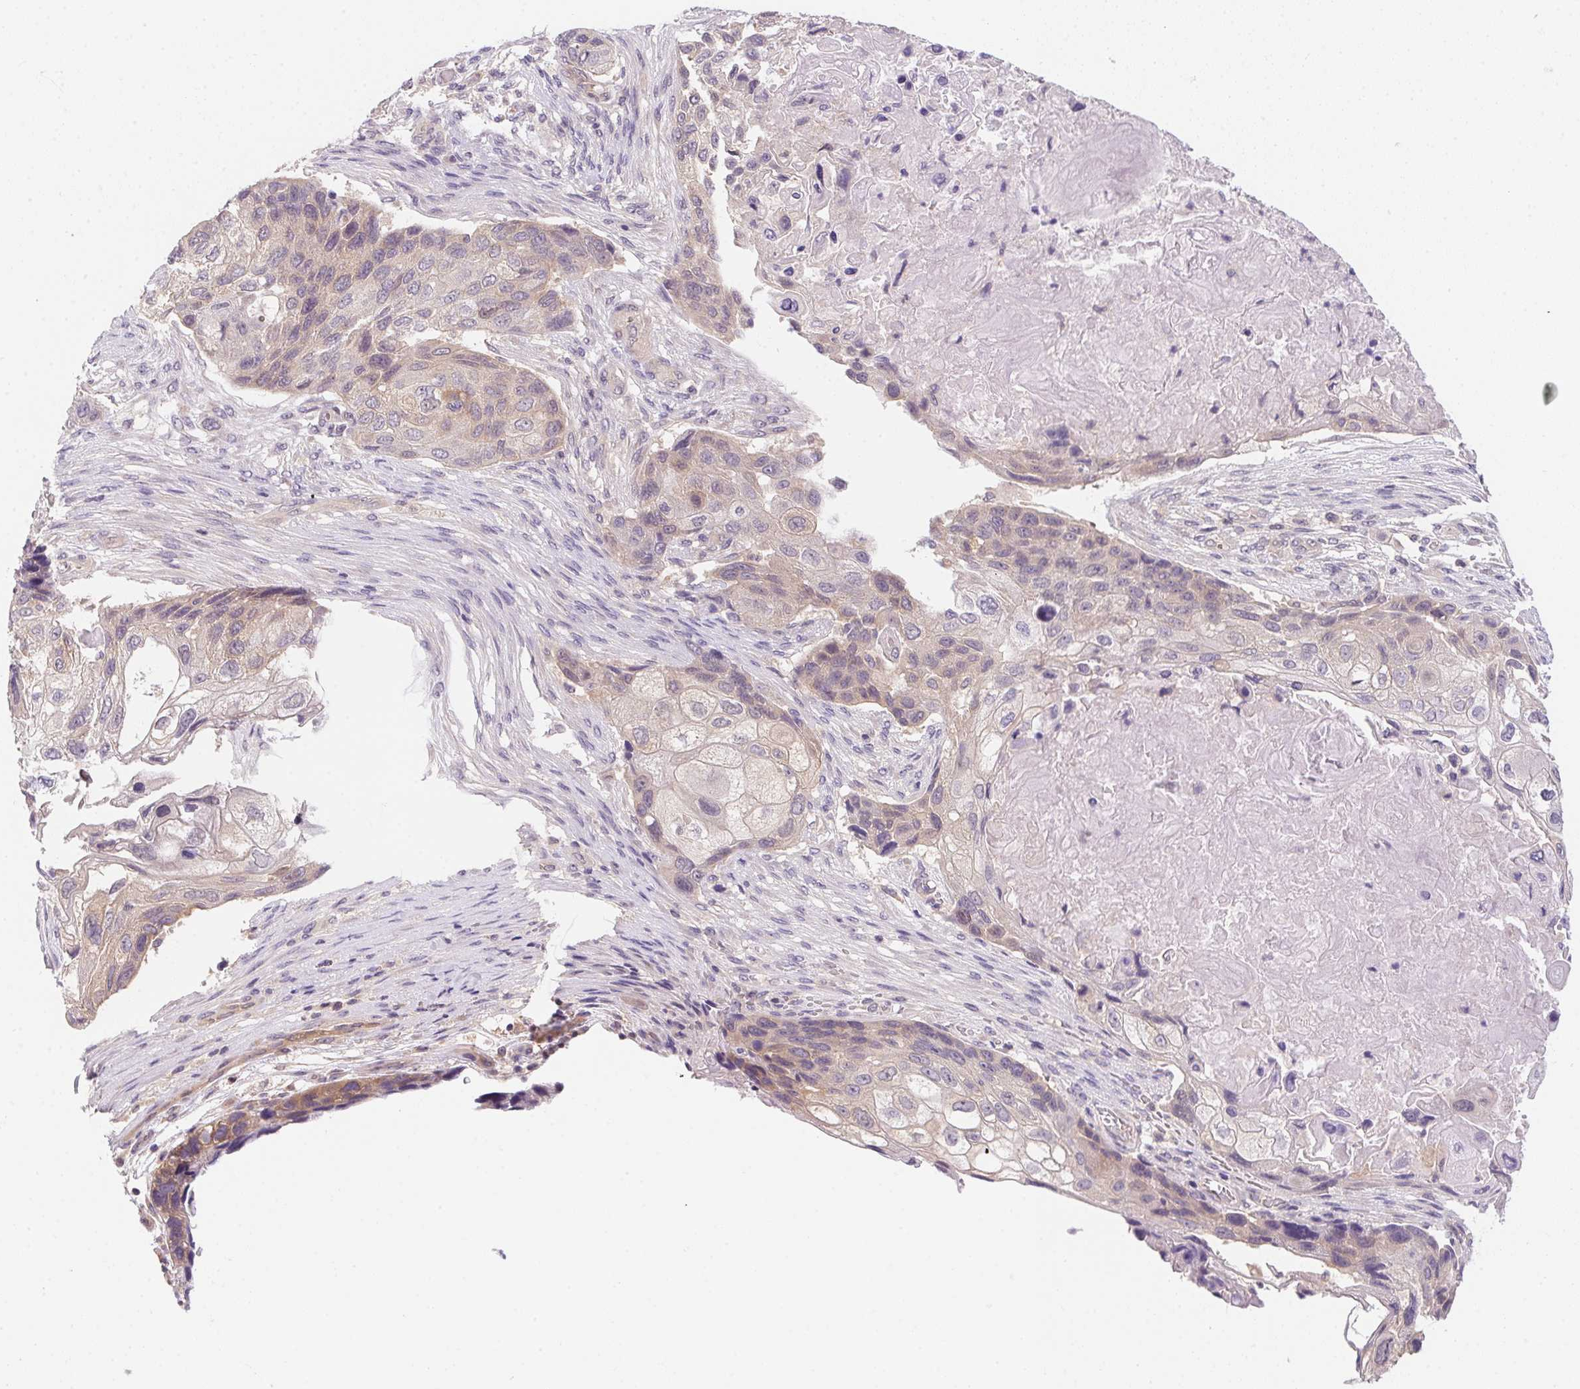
{"staining": {"intensity": "weak", "quantity": "<25%", "location": "cytoplasmic/membranous"}, "tissue": "lung cancer", "cell_type": "Tumor cells", "image_type": "cancer", "snomed": [{"axis": "morphology", "description": "Squamous cell carcinoma, NOS"}, {"axis": "topography", "description": "Lung"}], "caption": "There is no significant positivity in tumor cells of squamous cell carcinoma (lung).", "gene": "PRKAA1", "patient": {"sex": "male", "age": 69}}